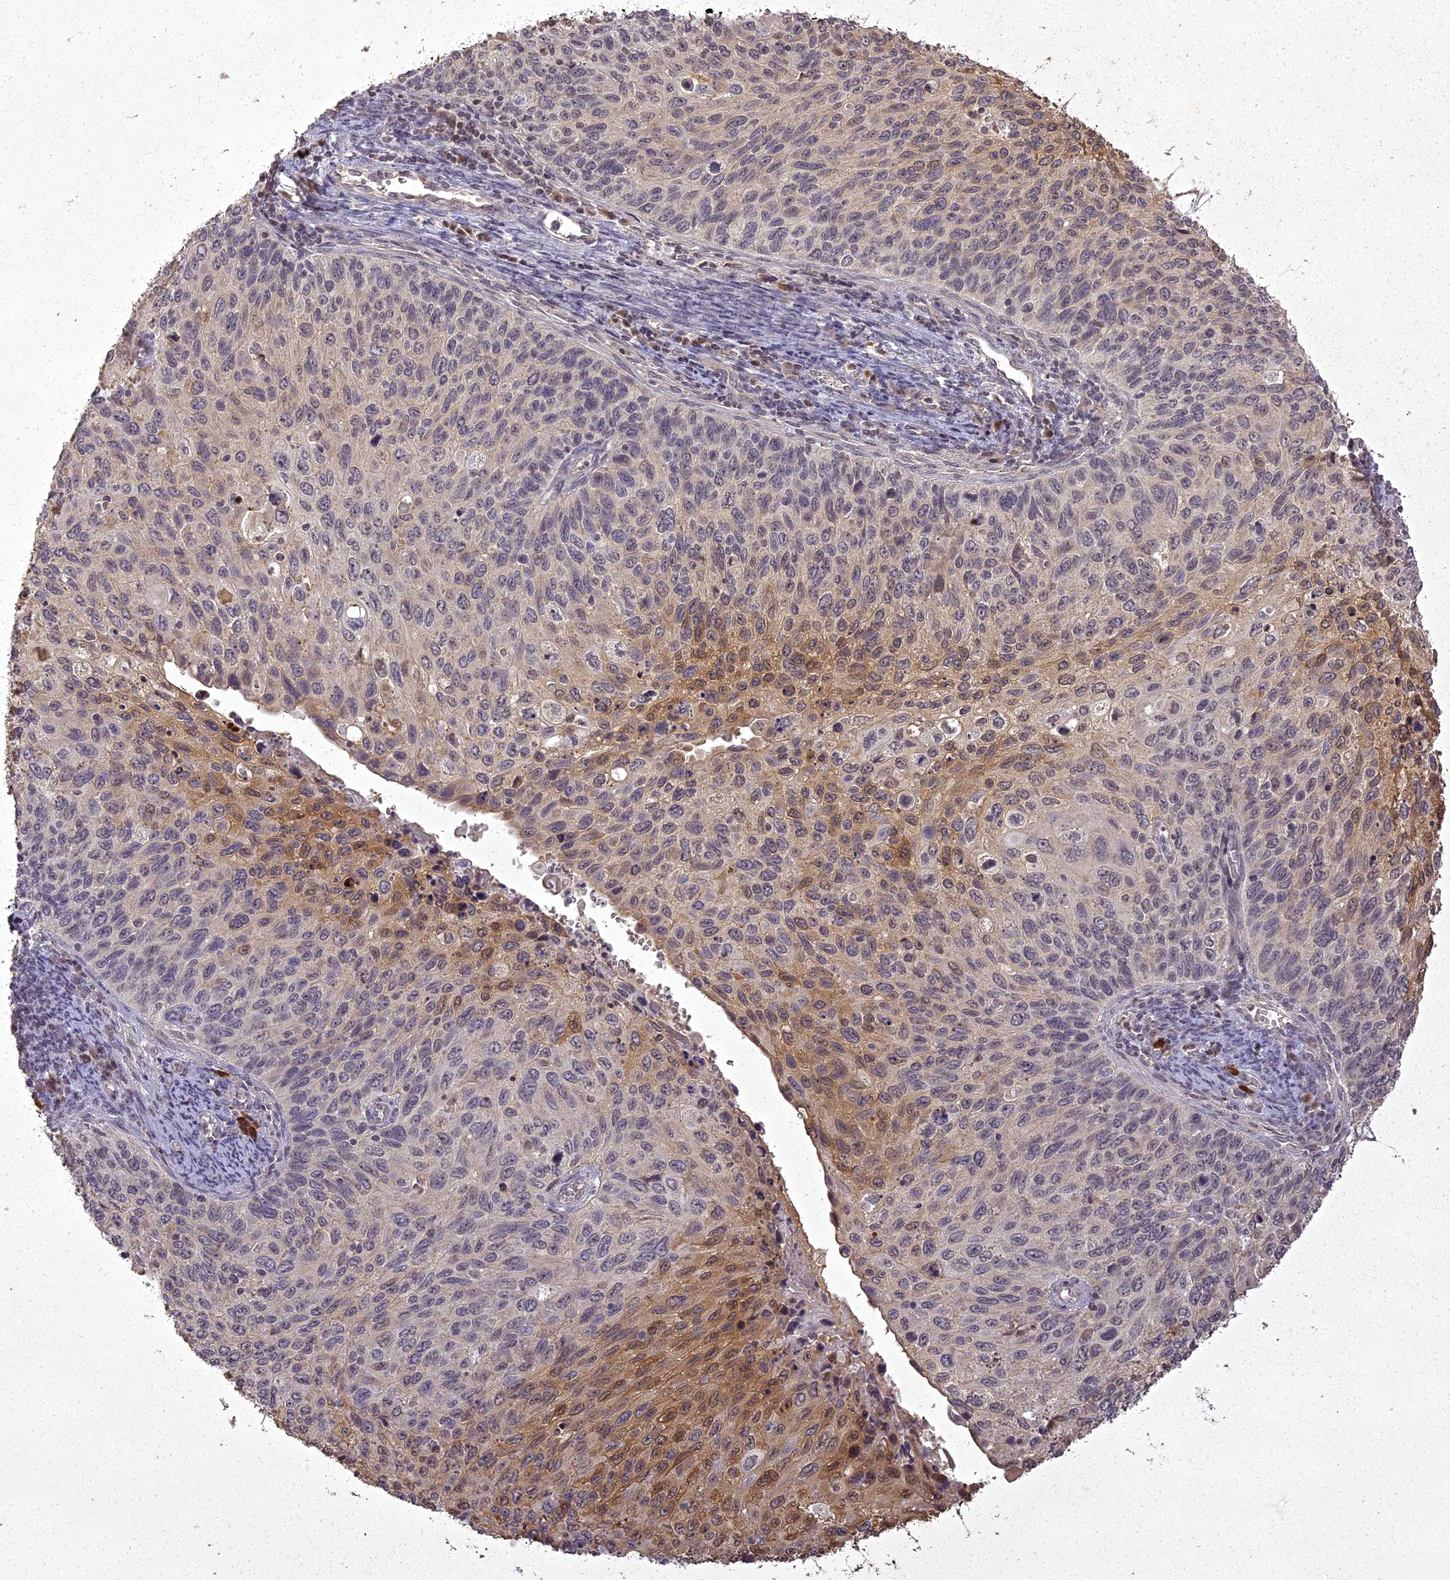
{"staining": {"intensity": "moderate", "quantity": "25%-75%", "location": "cytoplasmic/membranous,nuclear"}, "tissue": "cervical cancer", "cell_type": "Tumor cells", "image_type": "cancer", "snomed": [{"axis": "morphology", "description": "Squamous cell carcinoma, NOS"}, {"axis": "topography", "description": "Cervix"}], "caption": "Approximately 25%-75% of tumor cells in human cervical squamous cell carcinoma reveal moderate cytoplasmic/membranous and nuclear protein staining as visualized by brown immunohistochemical staining.", "gene": "ING5", "patient": {"sex": "female", "age": 70}}